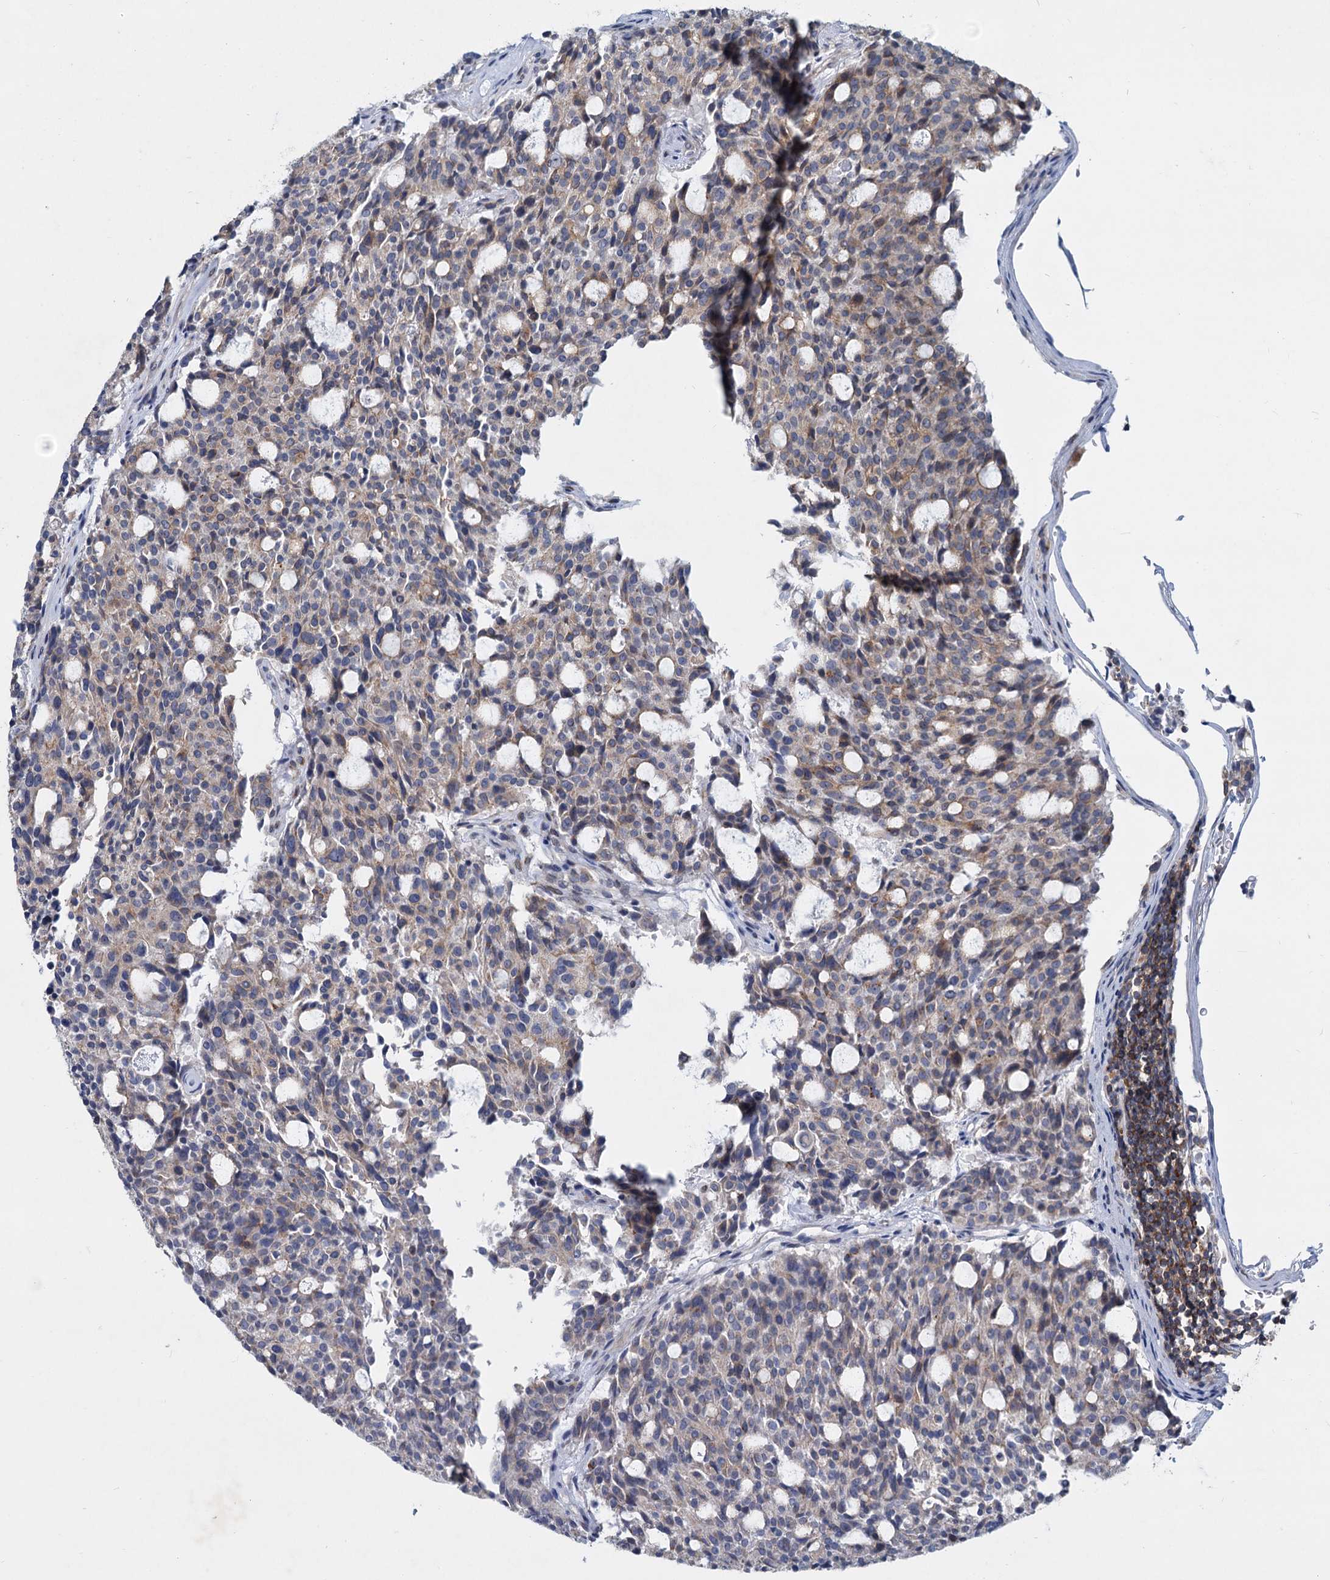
{"staining": {"intensity": "weak", "quantity": "25%-75%", "location": "cytoplasmic/membranous"}, "tissue": "carcinoid", "cell_type": "Tumor cells", "image_type": "cancer", "snomed": [{"axis": "morphology", "description": "Carcinoid, malignant, NOS"}, {"axis": "topography", "description": "Pancreas"}], "caption": "An immunohistochemistry micrograph of neoplastic tissue is shown. Protein staining in brown highlights weak cytoplasmic/membranous positivity in malignant carcinoid within tumor cells.", "gene": "LRCH4", "patient": {"sex": "female", "age": 54}}